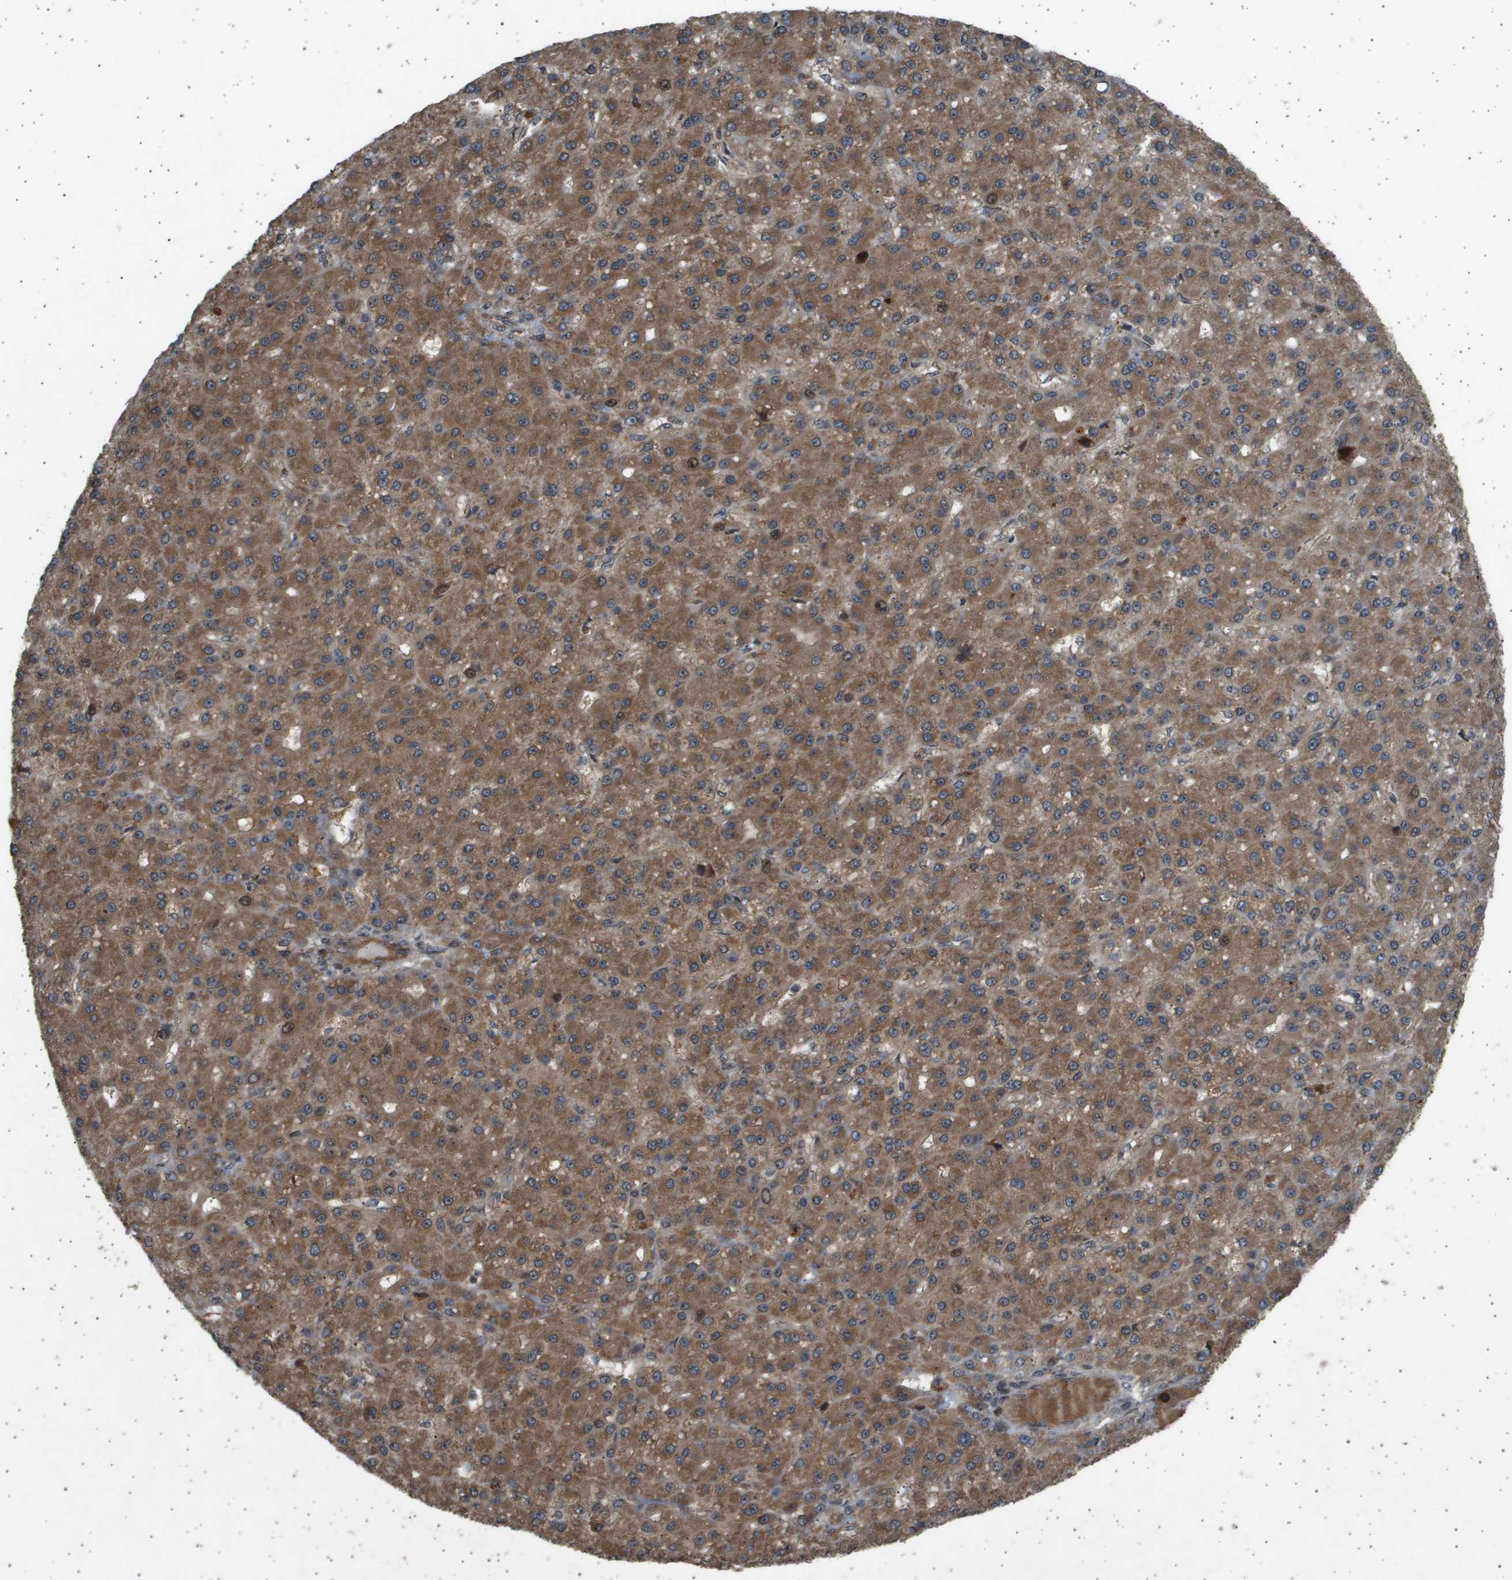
{"staining": {"intensity": "moderate", "quantity": ">75%", "location": "cytoplasmic/membranous"}, "tissue": "liver cancer", "cell_type": "Tumor cells", "image_type": "cancer", "snomed": [{"axis": "morphology", "description": "Carcinoma, Hepatocellular, NOS"}, {"axis": "topography", "description": "Liver"}], "caption": "Hepatocellular carcinoma (liver) stained with IHC shows moderate cytoplasmic/membranous expression in approximately >75% of tumor cells.", "gene": "TNRC6A", "patient": {"sex": "male", "age": 67}}